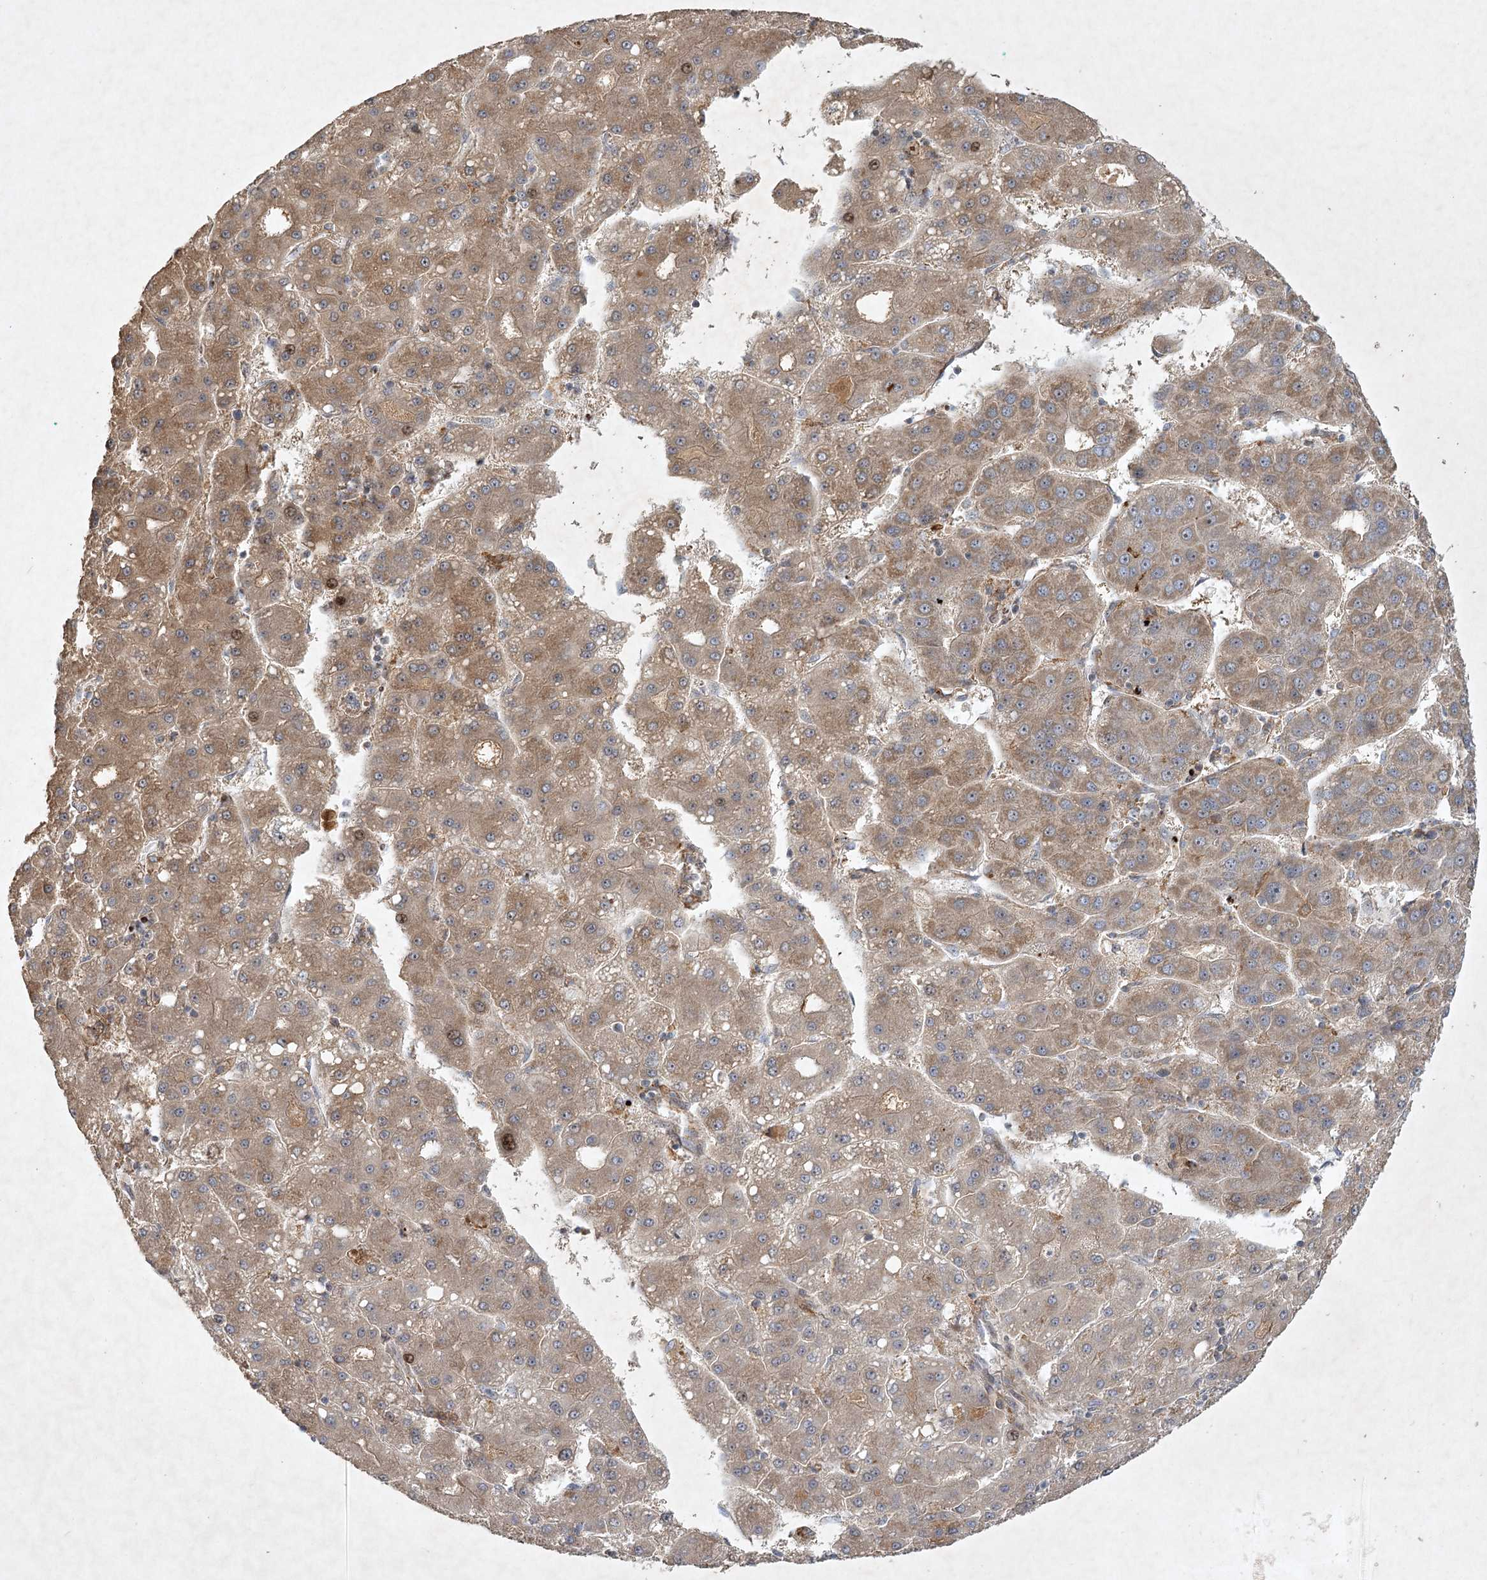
{"staining": {"intensity": "moderate", "quantity": ">75%", "location": "cytoplasmic/membranous"}, "tissue": "liver cancer", "cell_type": "Tumor cells", "image_type": "cancer", "snomed": [{"axis": "morphology", "description": "Carcinoma, Hepatocellular, NOS"}, {"axis": "topography", "description": "Liver"}], "caption": "Tumor cells reveal medium levels of moderate cytoplasmic/membranous expression in approximately >75% of cells in human hepatocellular carcinoma (liver).", "gene": "KBTBD4", "patient": {"sex": "male", "age": 65}}